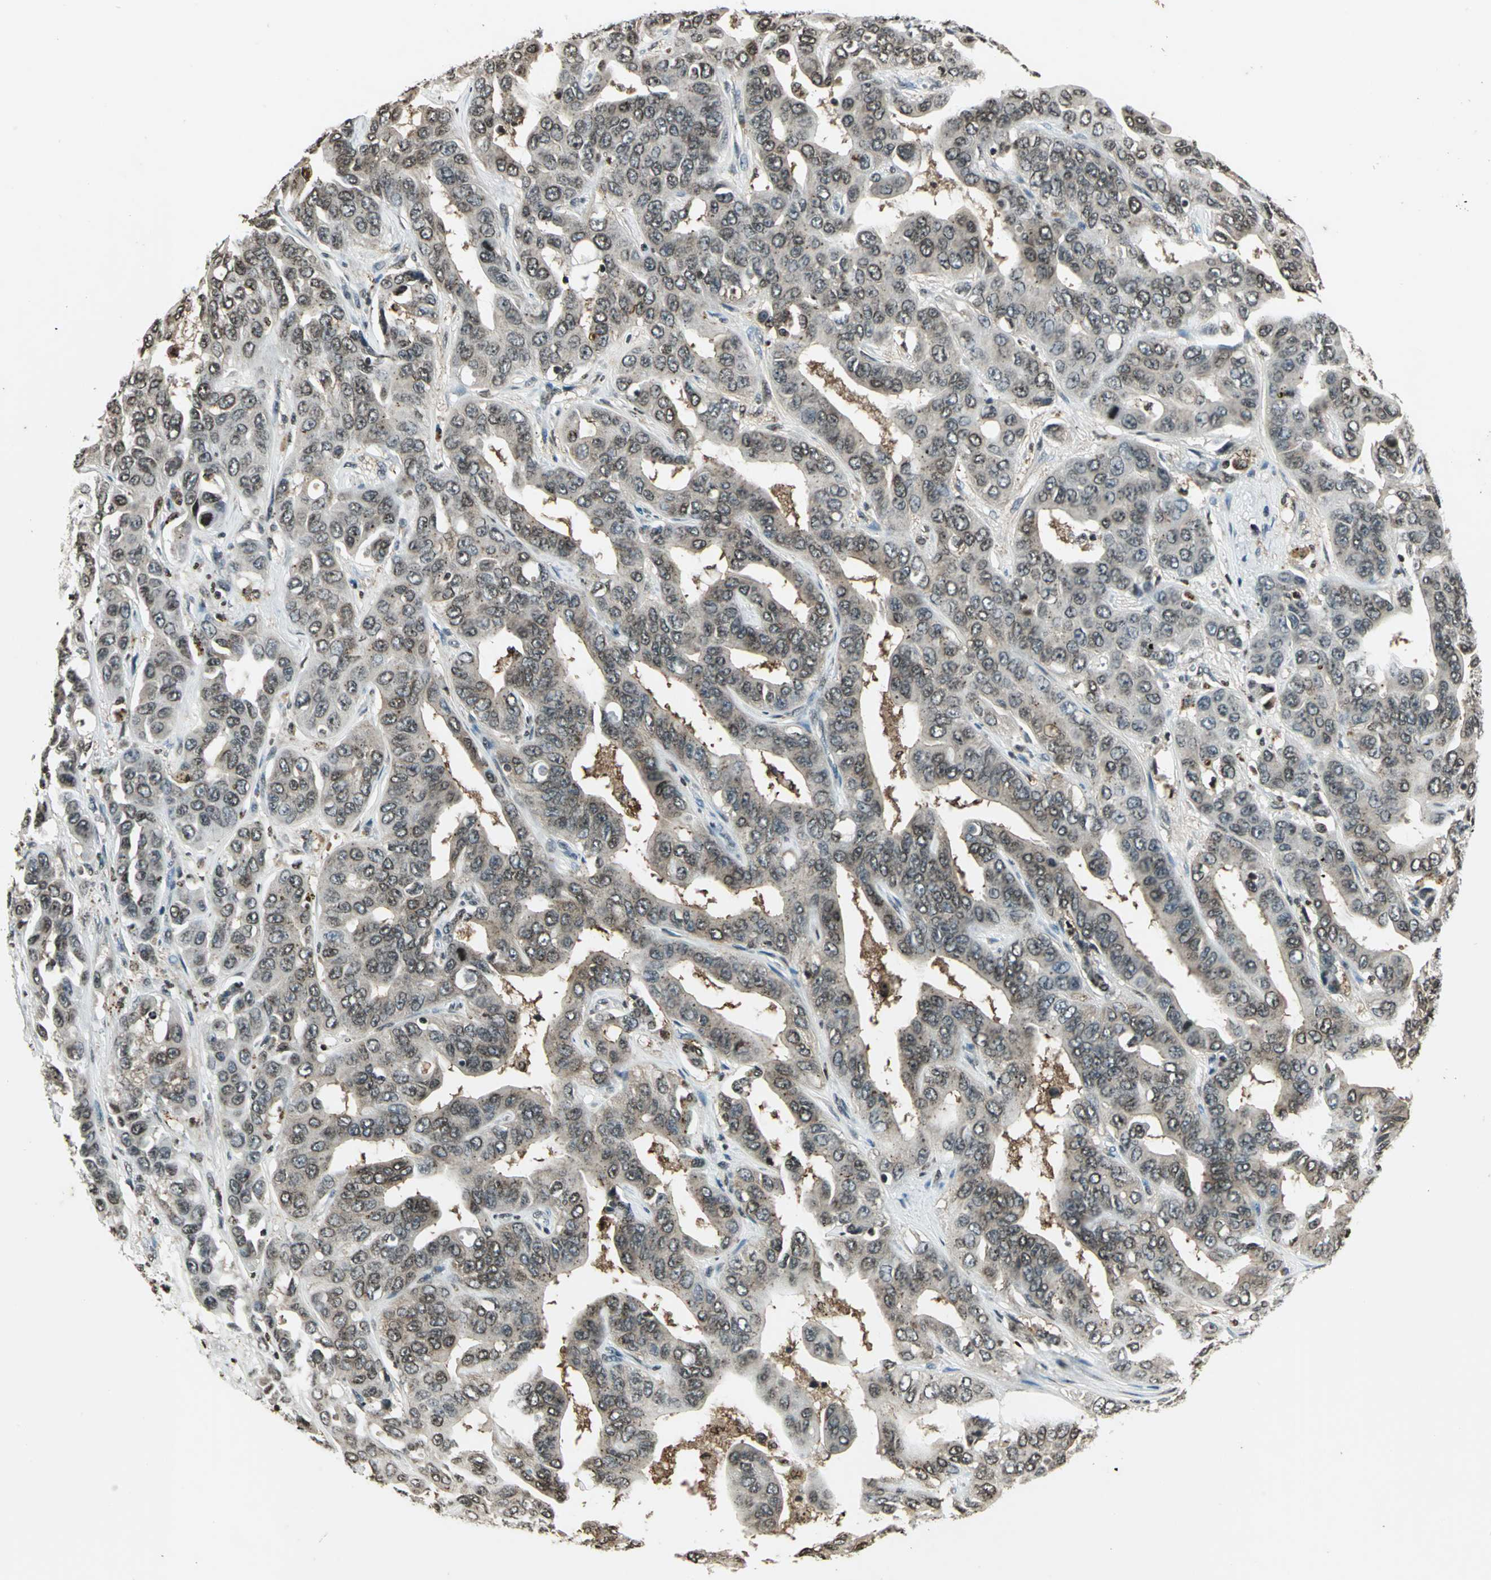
{"staining": {"intensity": "weak", "quantity": "25%-75%", "location": "cytoplasmic/membranous,nuclear"}, "tissue": "liver cancer", "cell_type": "Tumor cells", "image_type": "cancer", "snomed": [{"axis": "morphology", "description": "Cholangiocarcinoma"}, {"axis": "topography", "description": "Liver"}], "caption": "Weak cytoplasmic/membranous and nuclear staining for a protein is identified in approximately 25%-75% of tumor cells of liver cancer (cholangiocarcinoma) using IHC.", "gene": "LGALS3", "patient": {"sex": "female", "age": 52}}